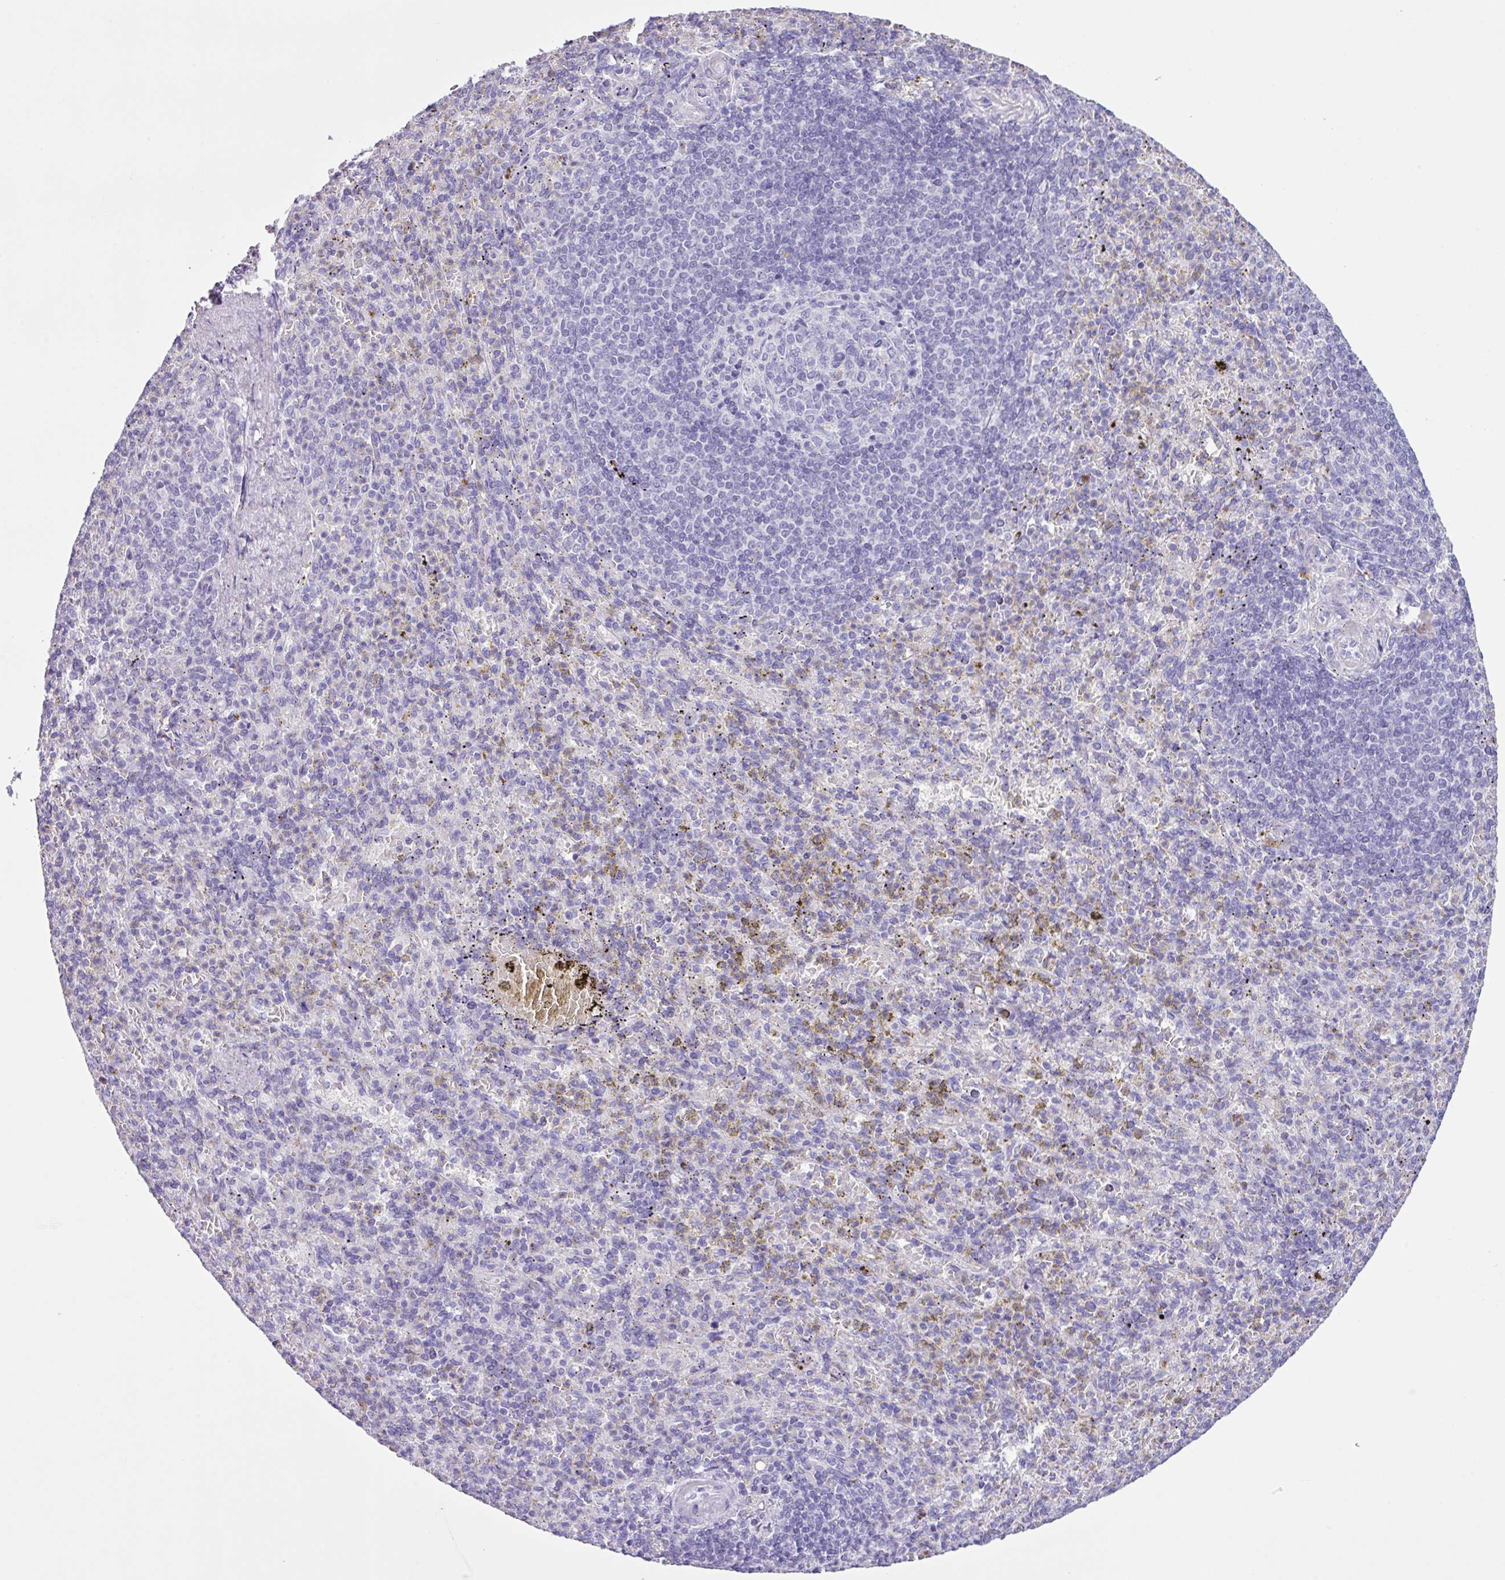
{"staining": {"intensity": "negative", "quantity": "none", "location": "none"}, "tissue": "spleen", "cell_type": "Cells in red pulp", "image_type": "normal", "snomed": [{"axis": "morphology", "description": "Normal tissue, NOS"}, {"axis": "topography", "description": "Spleen"}], "caption": "This is an immunohistochemistry histopathology image of normal human spleen. There is no expression in cells in red pulp.", "gene": "AGO3", "patient": {"sex": "female", "age": 74}}